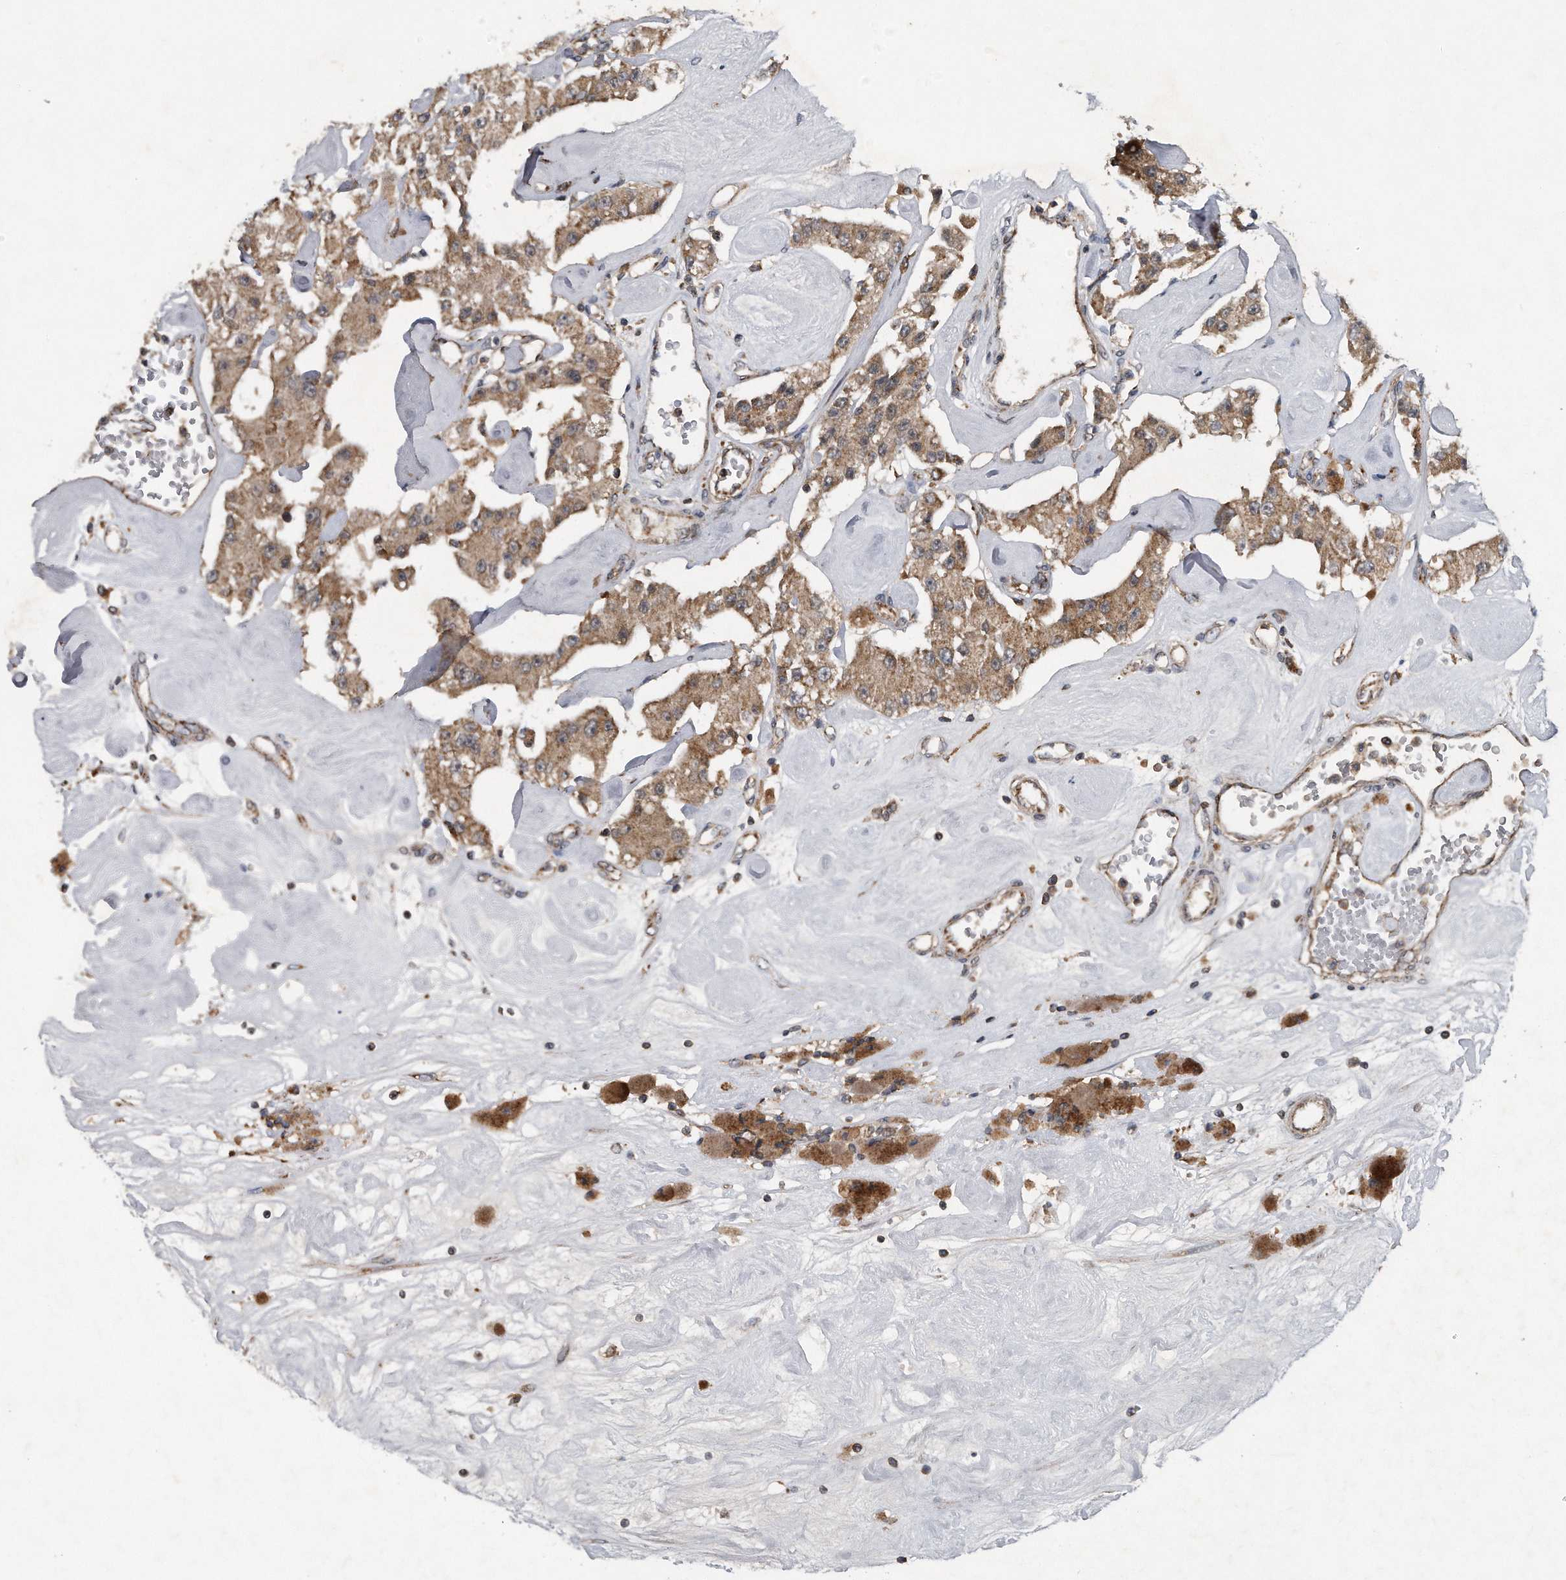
{"staining": {"intensity": "moderate", "quantity": ">75%", "location": "cytoplasmic/membranous"}, "tissue": "carcinoid", "cell_type": "Tumor cells", "image_type": "cancer", "snomed": [{"axis": "morphology", "description": "Carcinoid, malignant, NOS"}, {"axis": "topography", "description": "Pancreas"}], "caption": "Tumor cells reveal medium levels of moderate cytoplasmic/membranous expression in about >75% of cells in human malignant carcinoid. The protein is shown in brown color, while the nuclei are stained blue.", "gene": "ALPK2", "patient": {"sex": "male", "age": 41}}